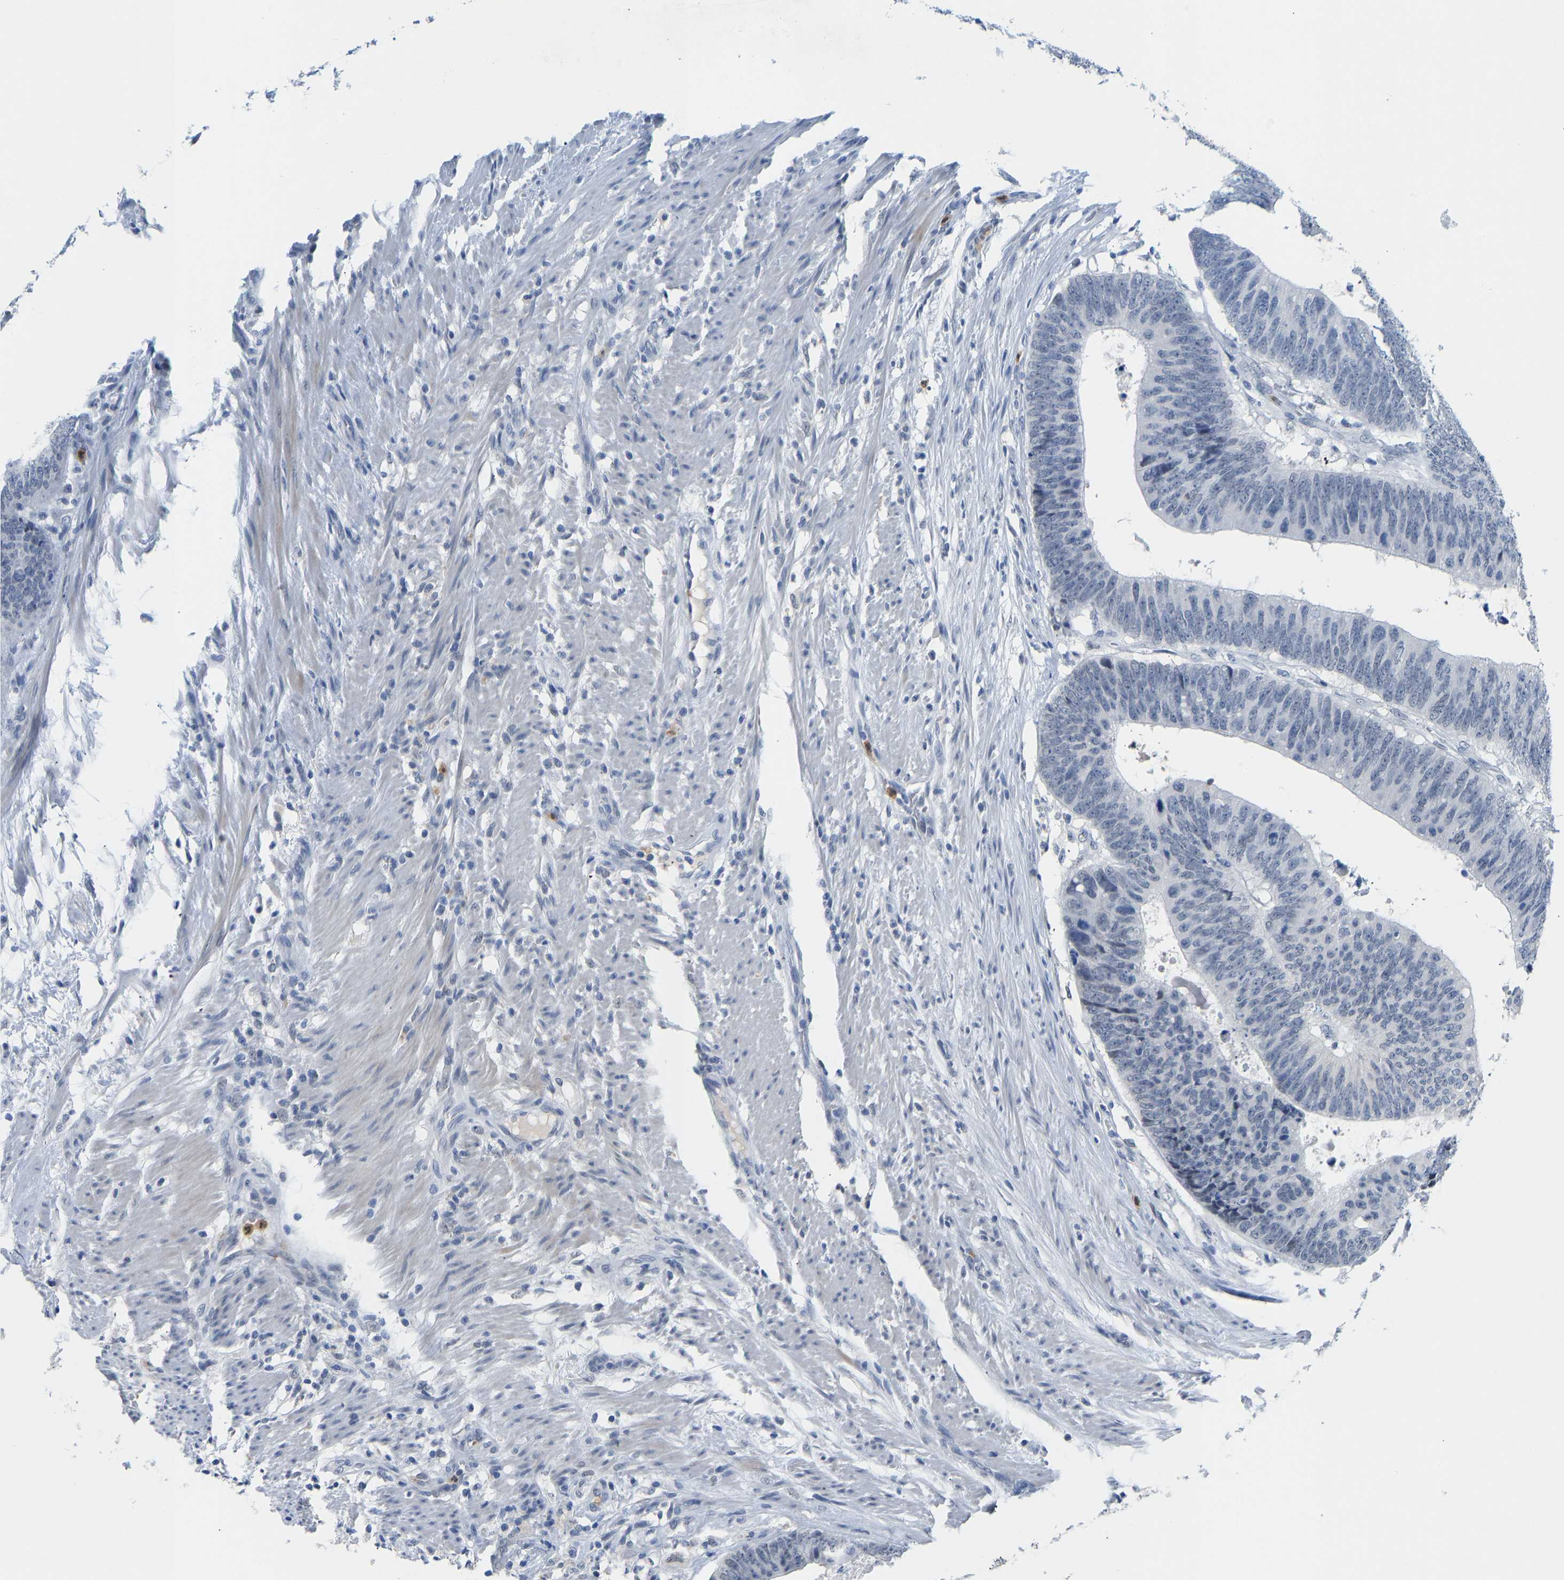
{"staining": {"intensity": "negative", "quantity": "none", "location": "none"}, "tissue": "colorectal cancer", "cell_type": "Tumor cells", "image_type": "cancer", "snomed": [{"axis": "morphology", "description": "Adenocarcinoma, NOS"}, {"axis": "topography", "description": "Colon"}], "caption": "This micrograph is of adenocarcinoma (colorectal) stained with IHC to label a protein in brown with the nuclei are counter-stained blue. There is no positivity in tumor cells. (Stains: DAB (3,3'-diaminobenzidine) immunohistochemistry (IHC) with hematoxylin counter stain, Microscopy: brightfield microscopy at high magnification).", "gene": "TXNDC2", "patient": {"sex": "male", "age": 56}}